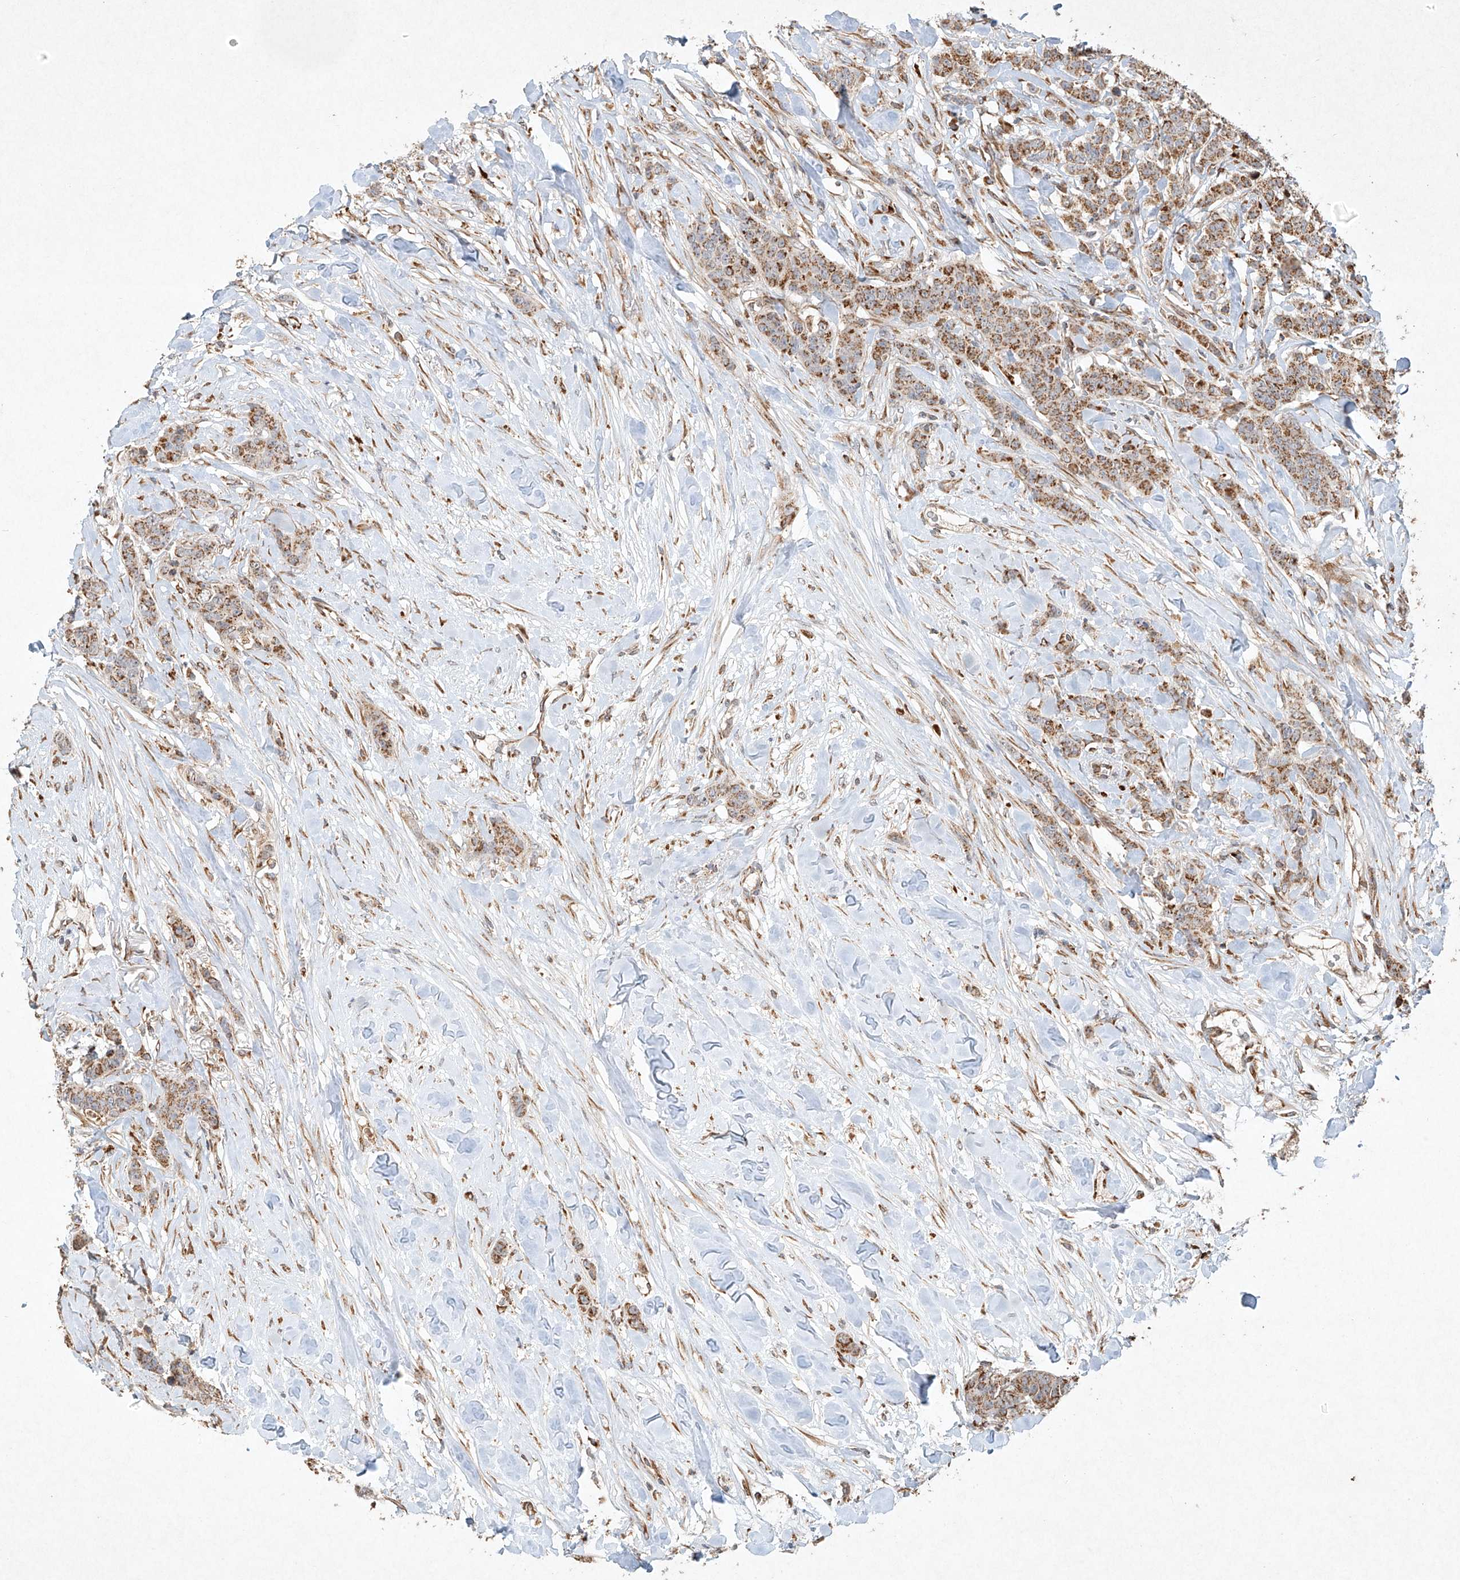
{"staining": {"intensity": "moderate", "quantity": ">75%", "location": "cytoplasmic/membranous"}, "tissue": "breast cancer", "cell_type": "Tumor cells", "image_type": "cancer", "snomed": [{"axis": "morphology", "description": "Duct carcinoma"}, {"axis": "topography", "description": "Breast"}], "caption": "Brown immunohistochemical staining in human breast intraductal carcinoma shows moderate cytoplasmic/membranous expression in approximately >75% of tumor cells.", "gene": "SEMA3B", "patient": {"sex": "female", "age": 40}}